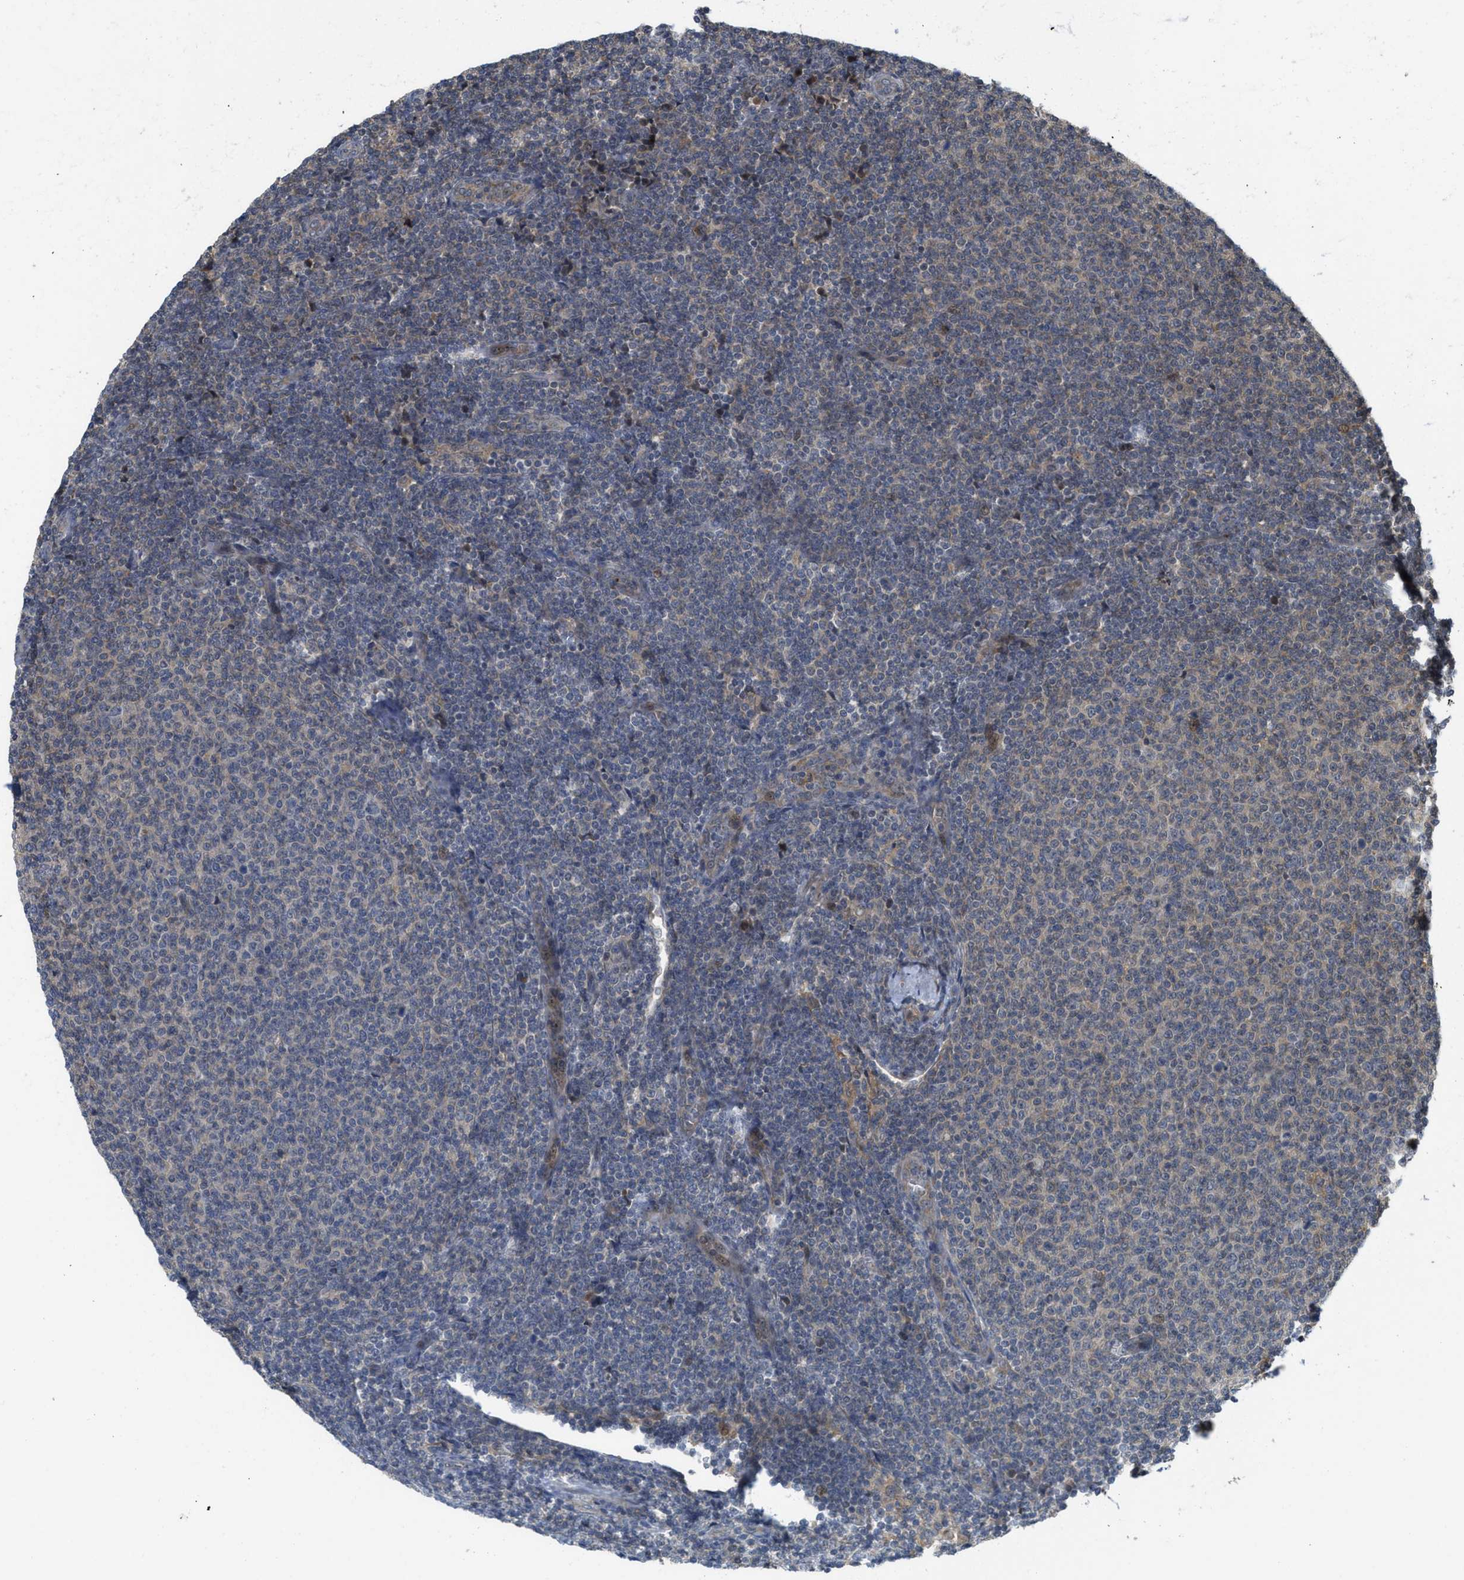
{"staining": {"intensity": "negative", "quantity": "none", "location": "none"}, "tissue": "lymphoma", "cell_type": "Tumor cells", "image_type": "cancer", "snomed": [{"axis": "morphology", "description": "Malignant lymphoma, non-Hodgkin's type, Low grade"}, {"axis": "topography", "description": "Lymph node"}], "caption": "Immunohistochemistry of lymphoma reveals no positivity in tumor cells.", "gene": "DNAJC28", "patient": {"sex": "male", "age": 66}}